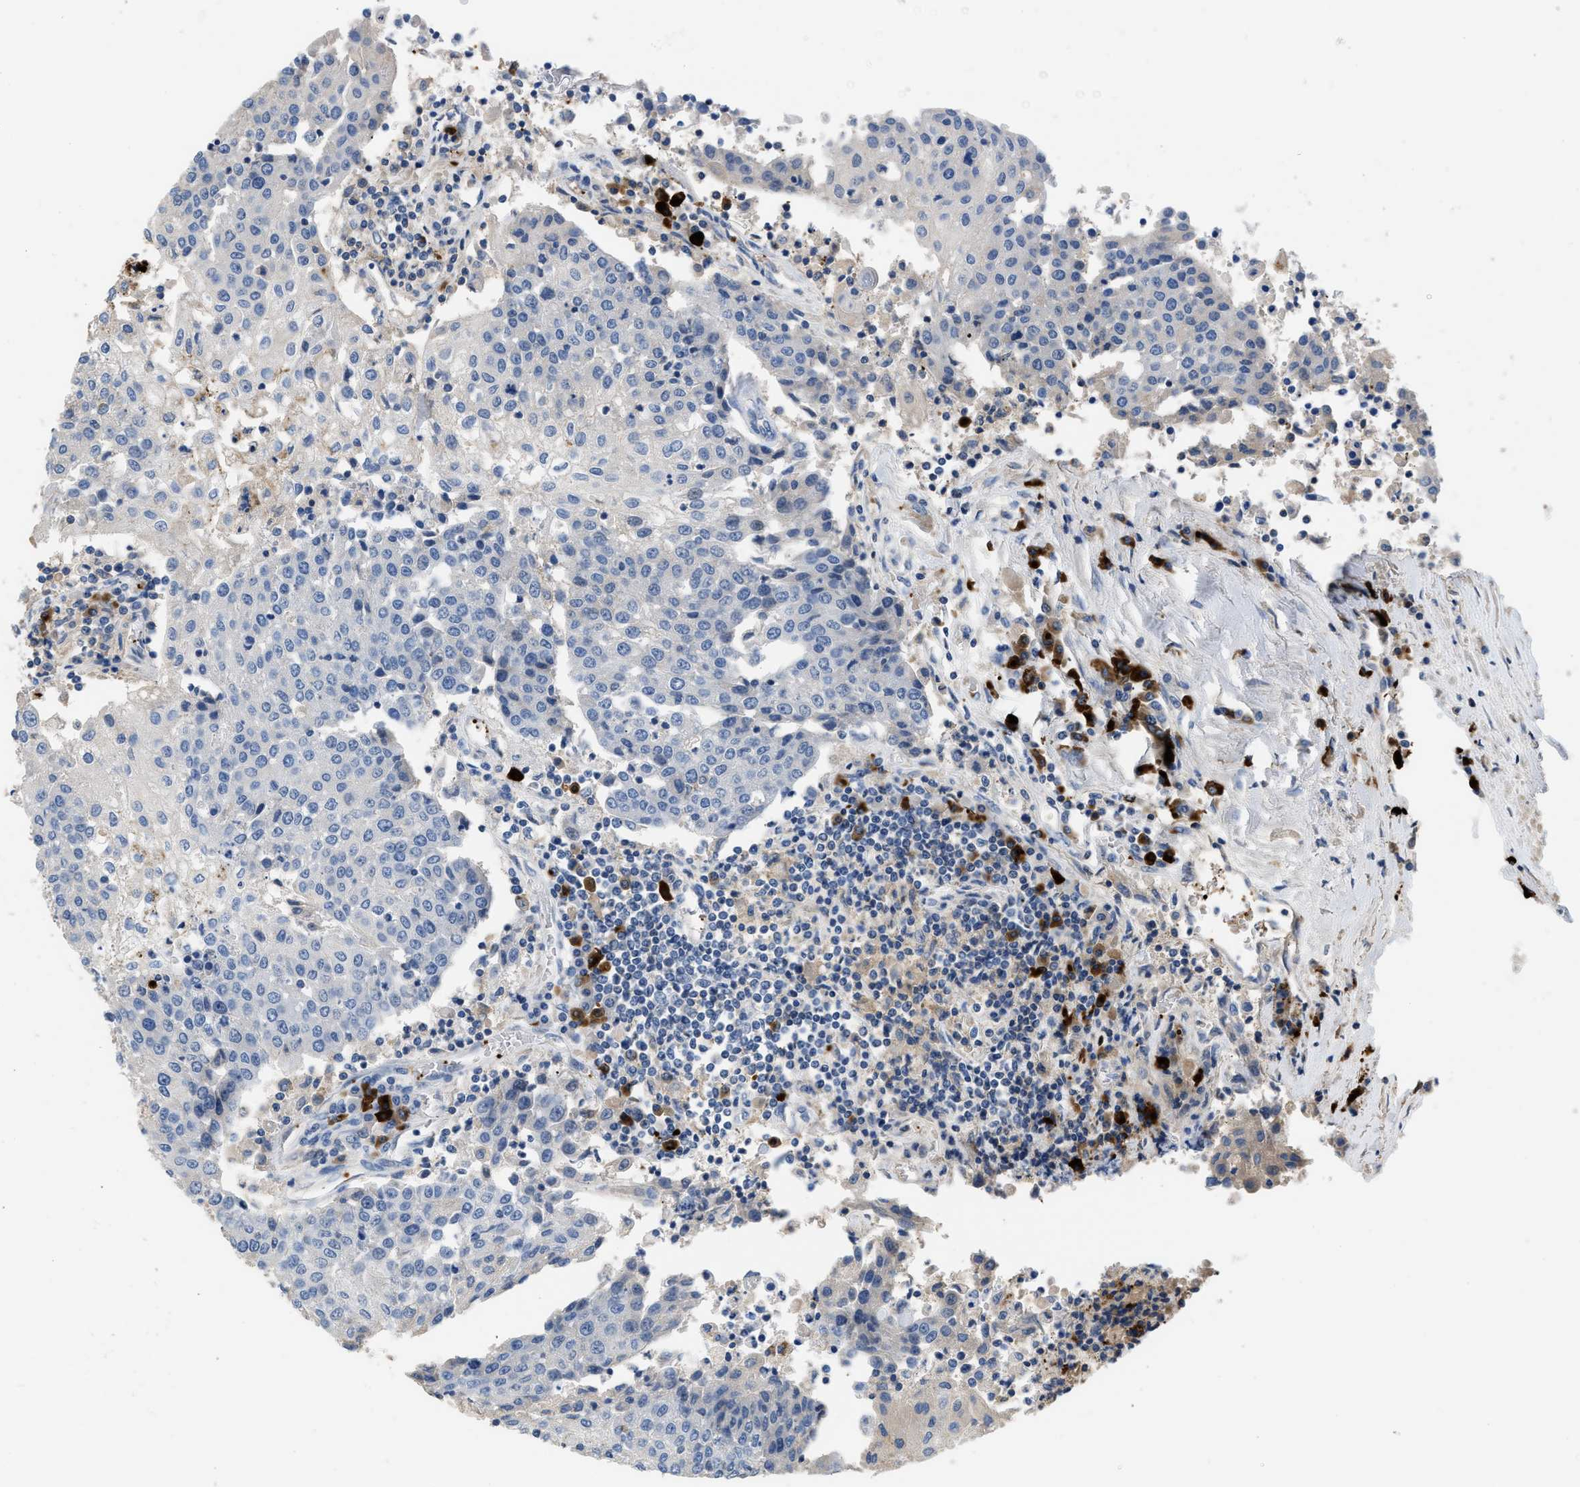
{"staining": {"intensity": "negative", "quantity": "none", "location": "none"}, "tissue": "urothelial cancer", "cell_type": "Tumor cells", "image_type": "cancer", "snomed": [{"axis": "morphology", "description": "Urothelial carcinoma, High grade"}, {"axis": "topography", "description": "Urinary bladder"}], "caption": "This is a micrograph of IHC staining of urothelial carcinoma (high-grade), which shows no expression in tumor cells. The staining was performed using DAB to visualize the protein expression in brown, while the nuclei were stained in blue with hematoxylin (Magnification: 20x).", "gene": "FGF18", "patient": {"sex": "female", "age": 85}}